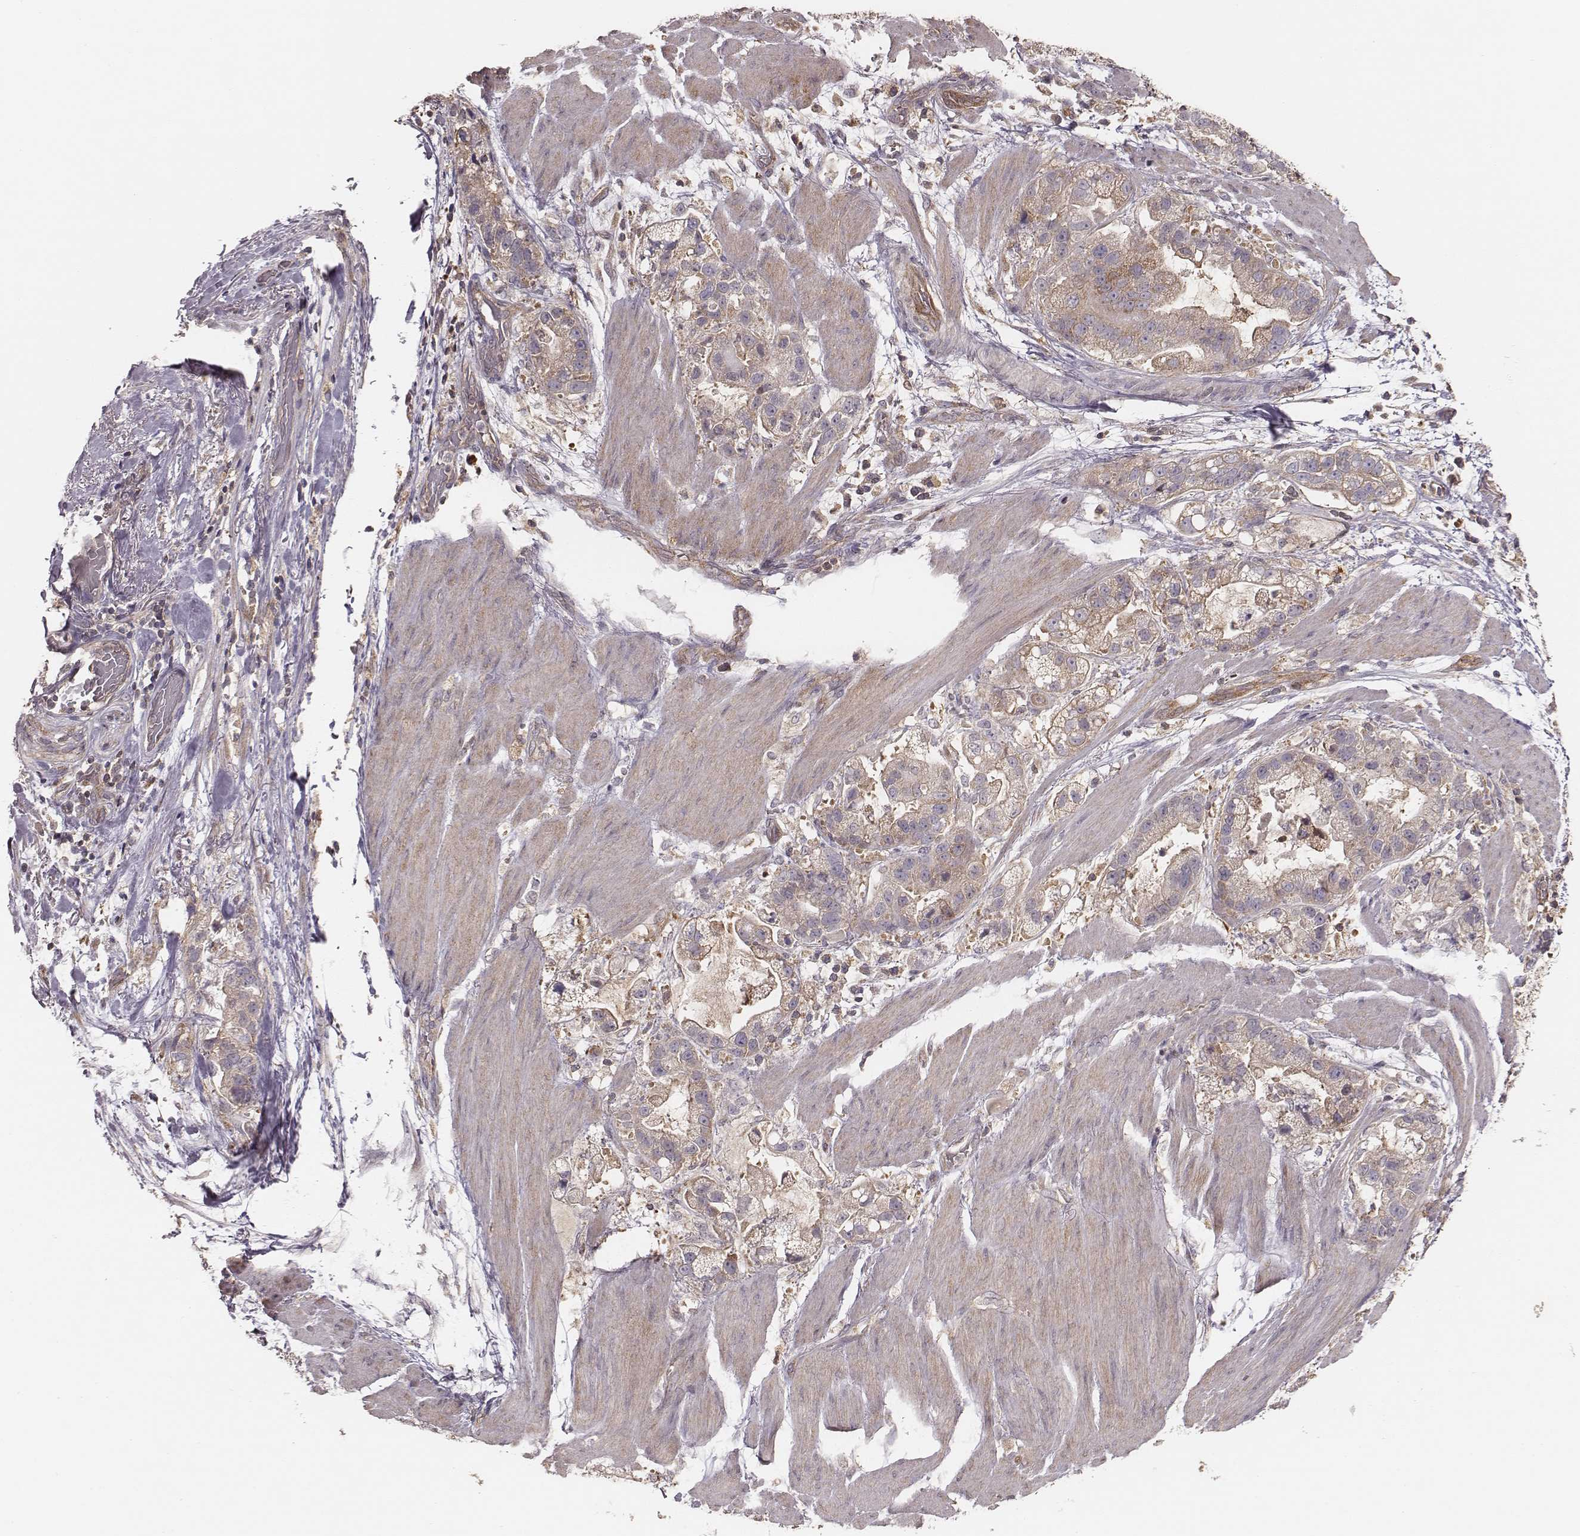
{"staining": {"intensity": "weak", "quantity": "25%-75%", "location": "cytoplasmic/membranous"}, "tissue": "stomach cancer", "cell_type": "Tumor cells", "image_type": "cancer", "snomed": [{"axis": "morphology", "description": "Adenocarcinoma, NOS"}, {"axis": "topography", "description": "Stomach"}], "caption": "Weak cytoplasmic/membranous protein staining is appreciated in approximately 25%-75% of tumor cells in stomach cancer.", "gene": "CARS1", "patient": {"sex": "male", "age": 59}}